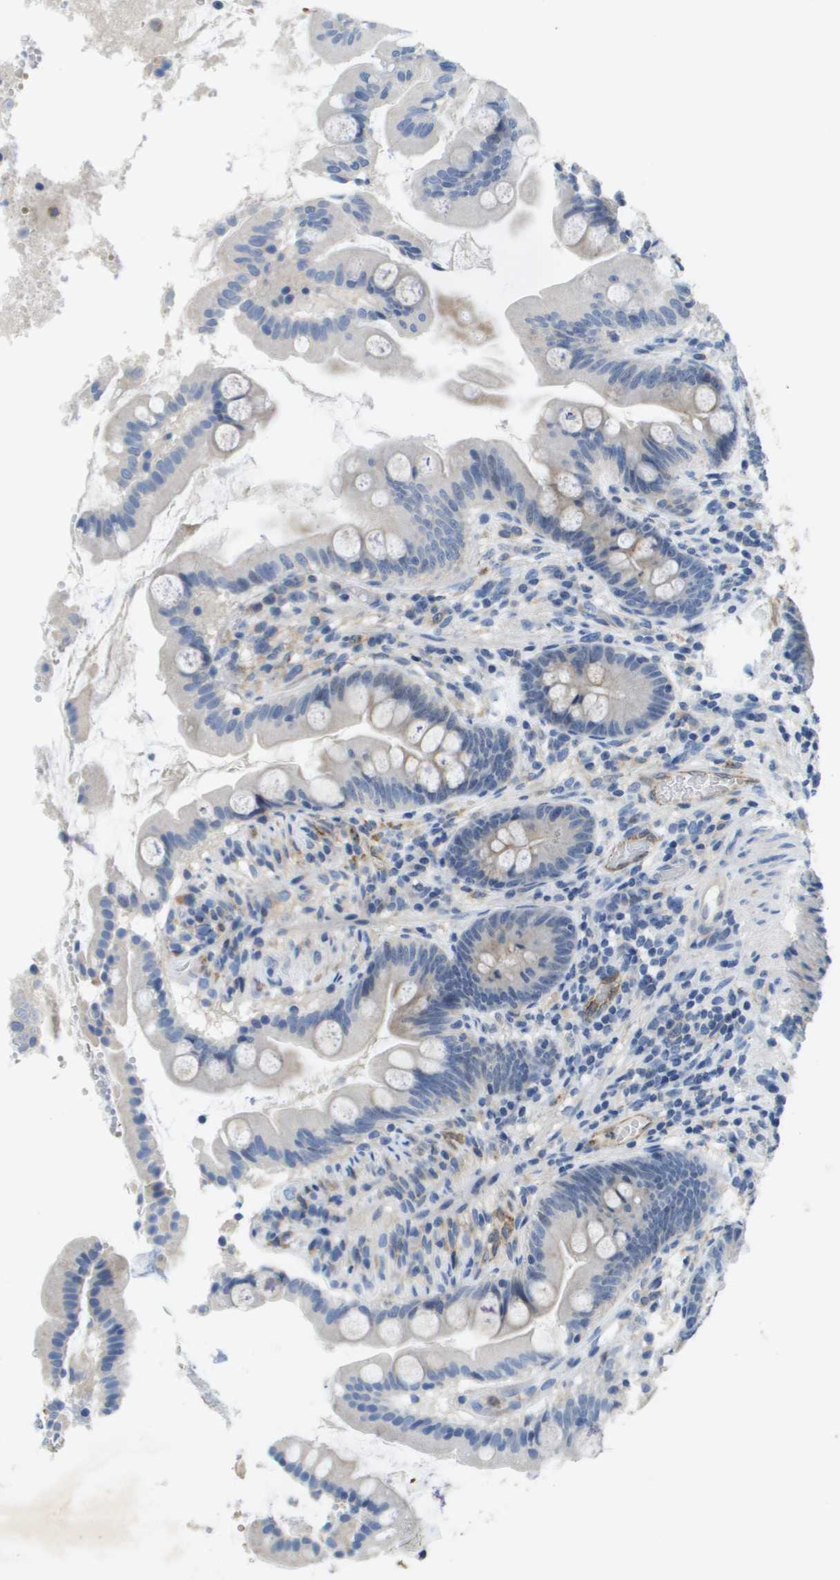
{"staining": {"intensity": "weak", "quantity": "<25%", "location": "cytoplasmic/membranous"}, "tissue": "small intestine", "cell_type": "Glandular cells", "image_type": "normal", "snomed": [{"axis": "morphology", "description": "Normal tissue, NOS"}, {"axis": "topography", "description": "Small intestine"}], "caption": "This is an immunohistochemistry image of benign human small intestine. There is no positivity in glandular cells.", "gene": "LIPG", "patient": {"sex": "female", "age": 56}}